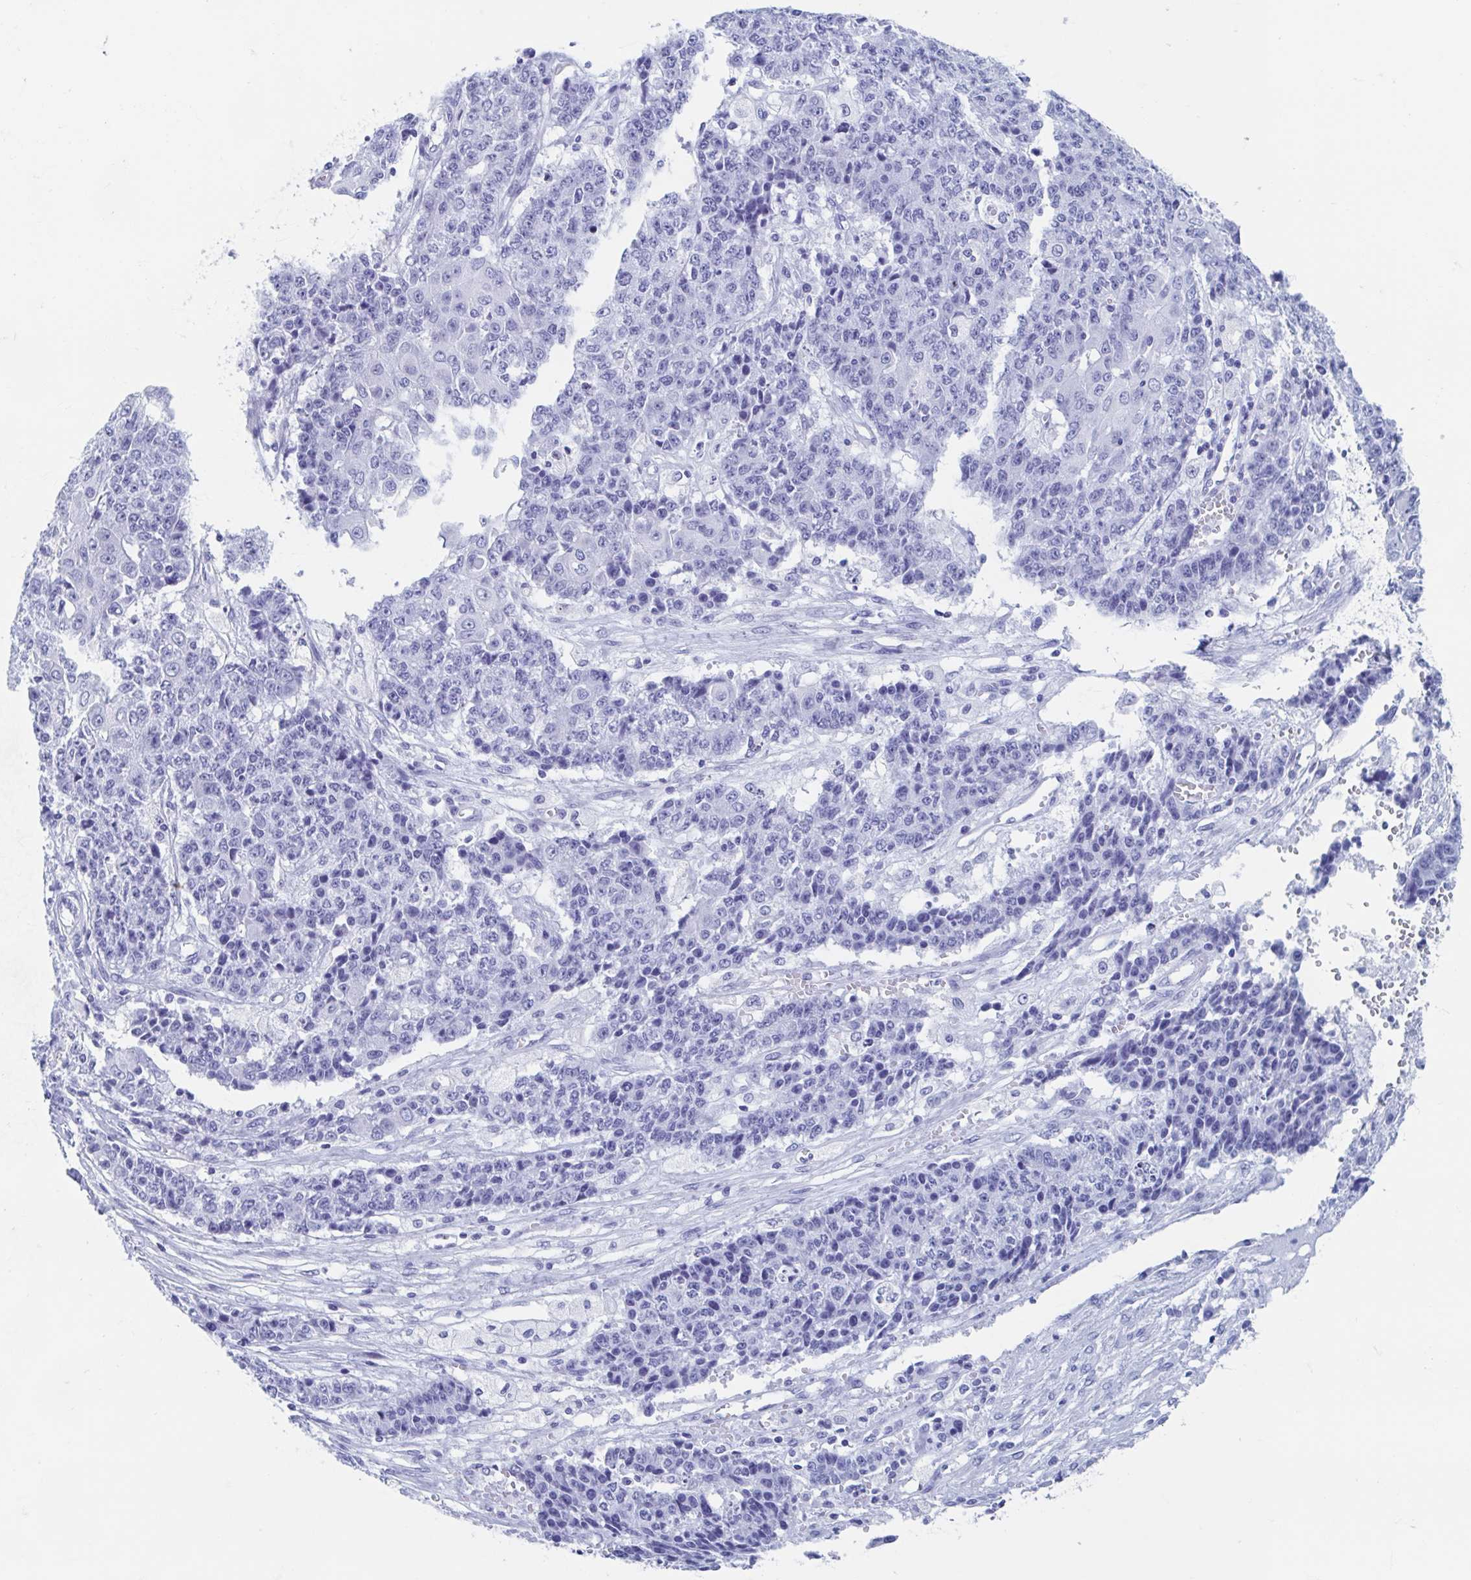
{"staining": {"intensity": "negative", "quantity": "none", "location": "none"}, "tissue": "ovarian cancer", "cell_type": "Tumor cells", "image_type": "cancer", "snomed": [{"axis": "morphology", "description": "Carcinoma, endometroid"}, {"axis": "topography", "description": "Ovary"}], "caption": "Immunohistochemistry (IHC) histopathology image of endometroid carcinoma (ovarian) stained for a protein (brown), which displays no positivity in tumor cells.", "gene": "HDGFL1", "patient": {"sex": "female", "age": 42}}